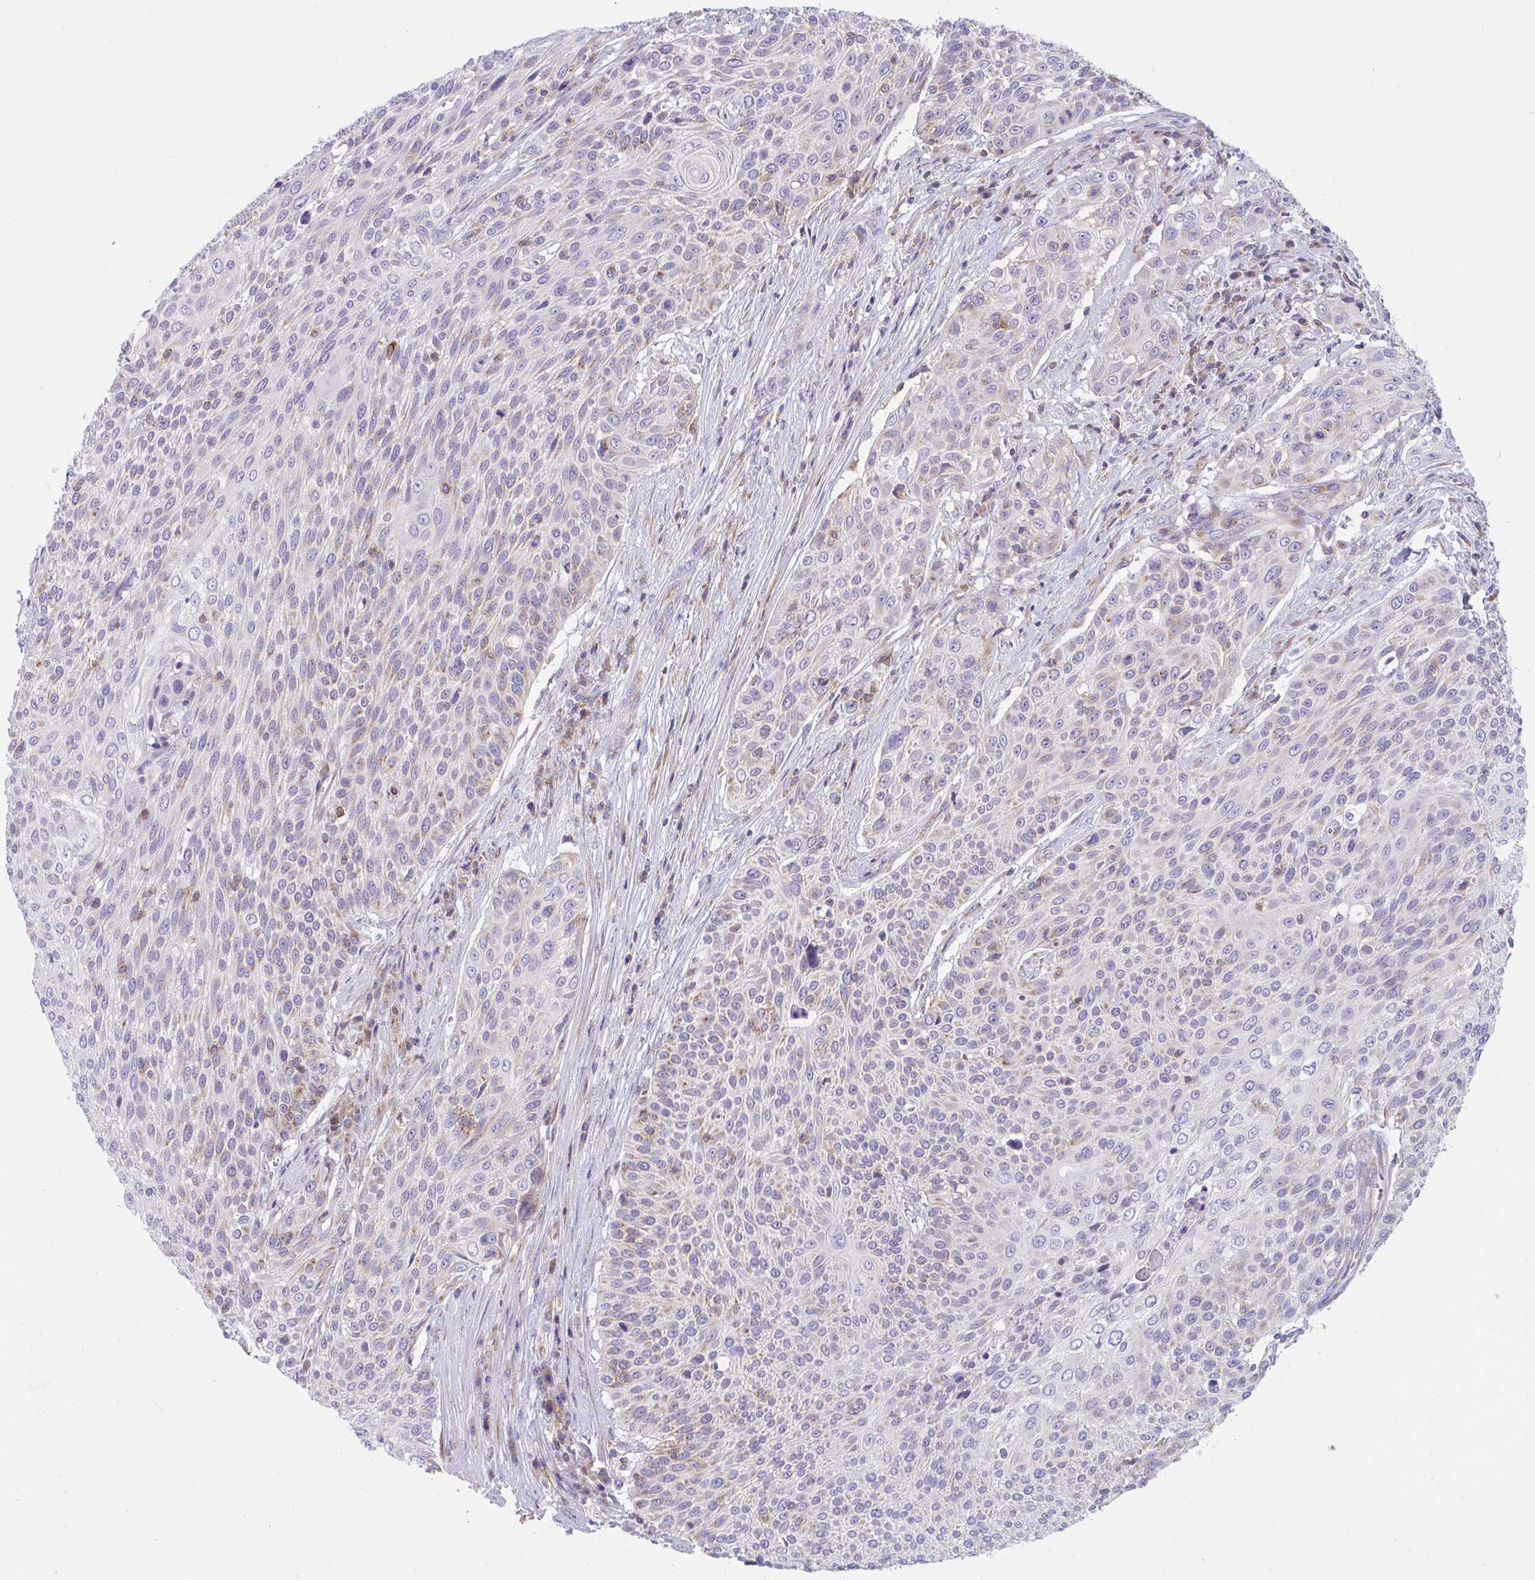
{"staining": {"intensity": "moderate", "quantity": "<25%", "location": "cytoplasmic/membranous"}, "tissue": "cervical cancer", "cell_type": "Tumor cells", "image_type": "cancer", "snomed": [{"axis": "morphology", "description": "Squamous cell carcinoma, NOS"}, {"axis": "topography", "description": "Cervix"}], "caption": "Cervical cancer (squamous cell carcinoma) stained with DAB (3,3'-diaminobenzidine) immunohistochemistry (IHC) reveals low levels of moderate cytoplasmic/membranous expression in approximately <25% of tumor cells.", "gene": "MIA3", "patient": {"sex": "female", "age": 31}}